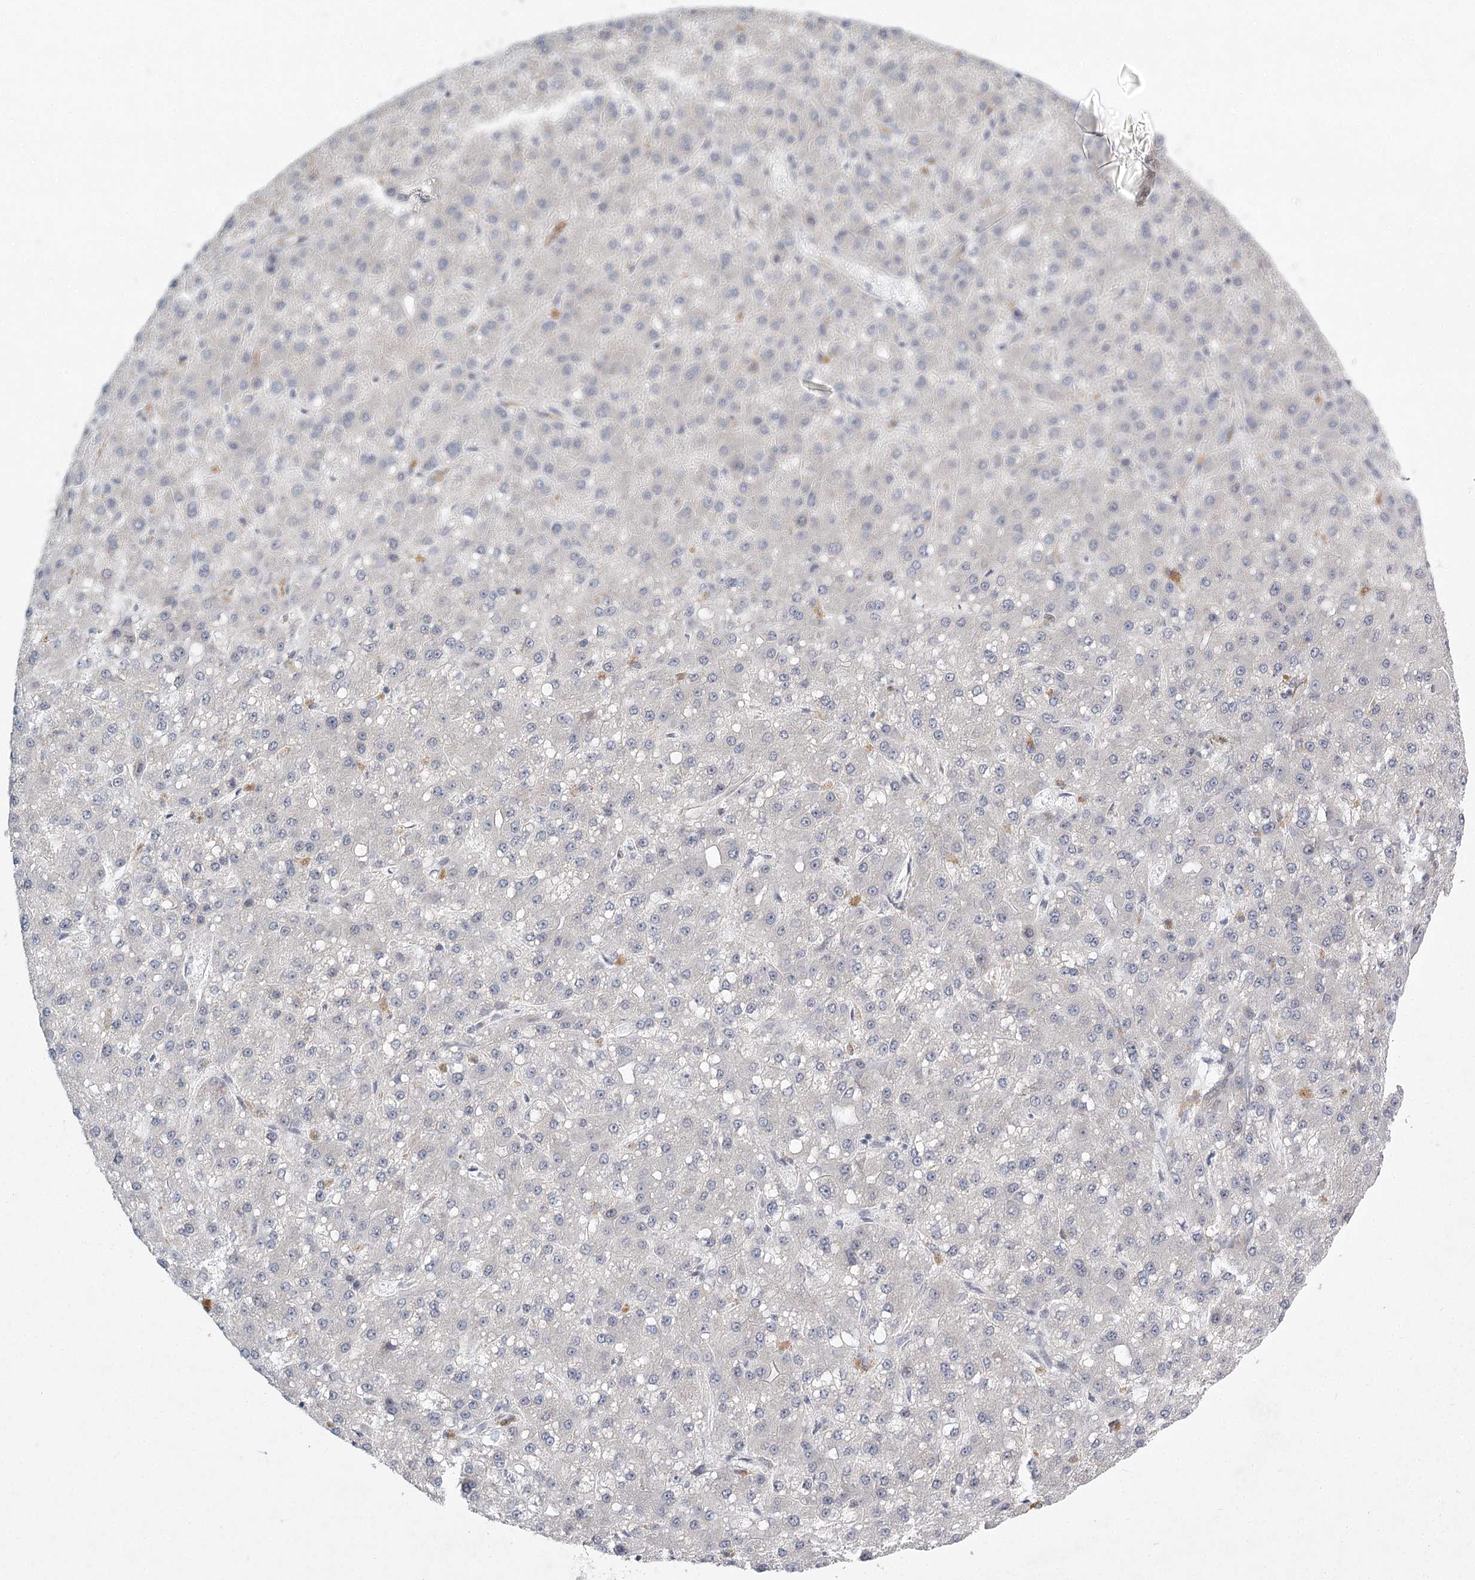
{"staining": {"intensity": "negative", "quantity": "none", "location": "none"}, "tissue": "liver cancer", "cell_type": "Tumor cells", "image_type": "cancer", "snomed": [{"axis": "morphology", "description": "Carcinoma, Hepatocellular, NOS"}, {"axis": "topography", "description": "Liver"}], "caption": "High magnification brightfield microscopy of liver cancer (hepatocellular carcinoma) stained with DAB (brown) and counterstained with hematoxylin (blue): tumor cells show no significant expression.", "gene": "MEPE", "patient": {"sex": "male", "age": 67}}